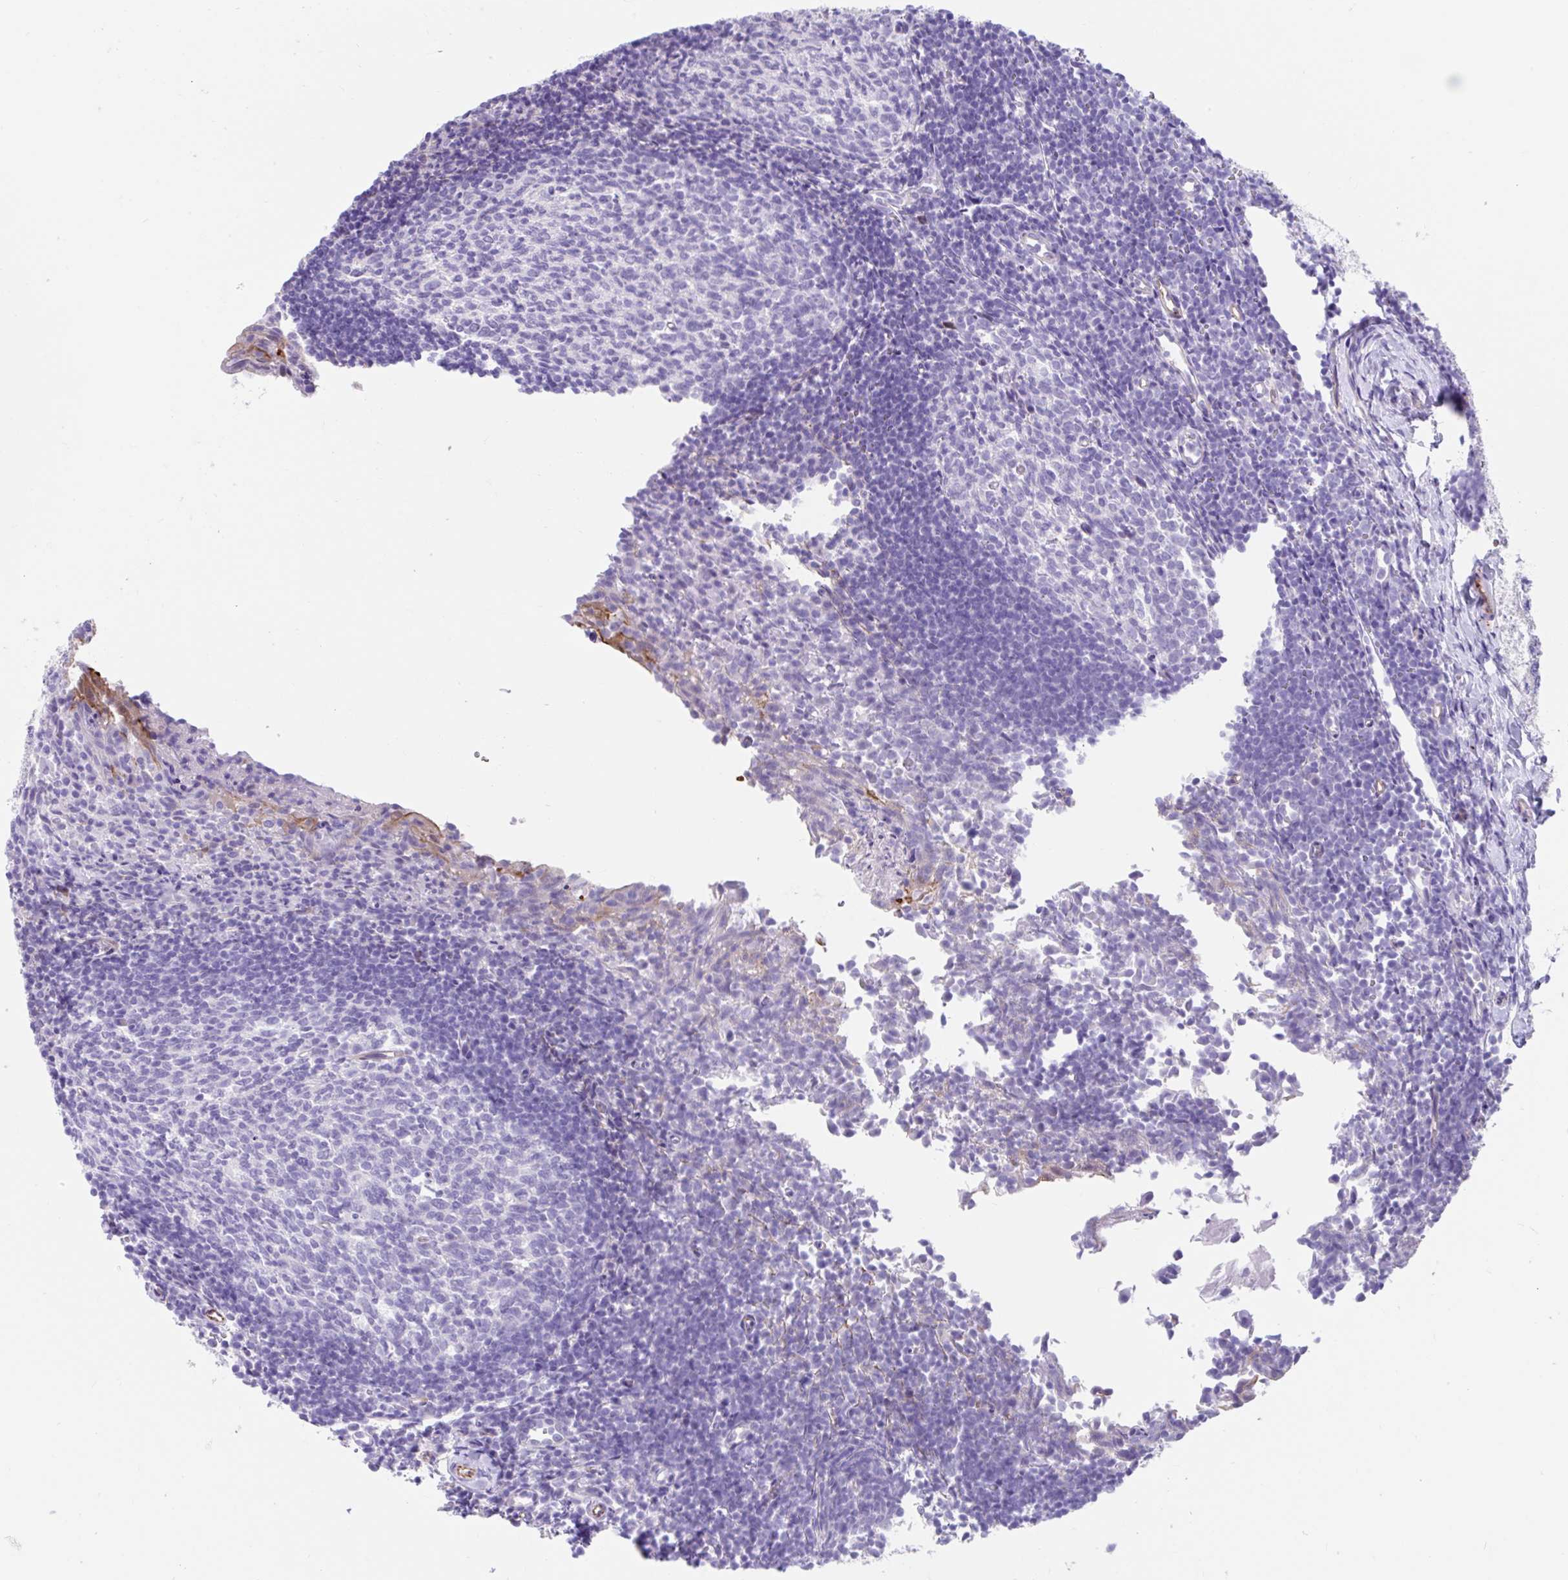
{"staining": {"intensity": "negative", "quantity": "none", "location": "none"}, "tissue": "tonsil", "cell_type": "Germinal center cells", "image_type": "normal", "snomed": [{"axis": "morphology", "description": "Normal tissue, NOS"}, {"axis": "topography", "description": "Tonsil"}], "caption": "This is an immunohistochemistry (IHC) photomicrograph of unremarkable tonsil. There is no expression in germinal center cells.", "gene": "FAM107A", "patient": {"sex": "female", "age": 10}}